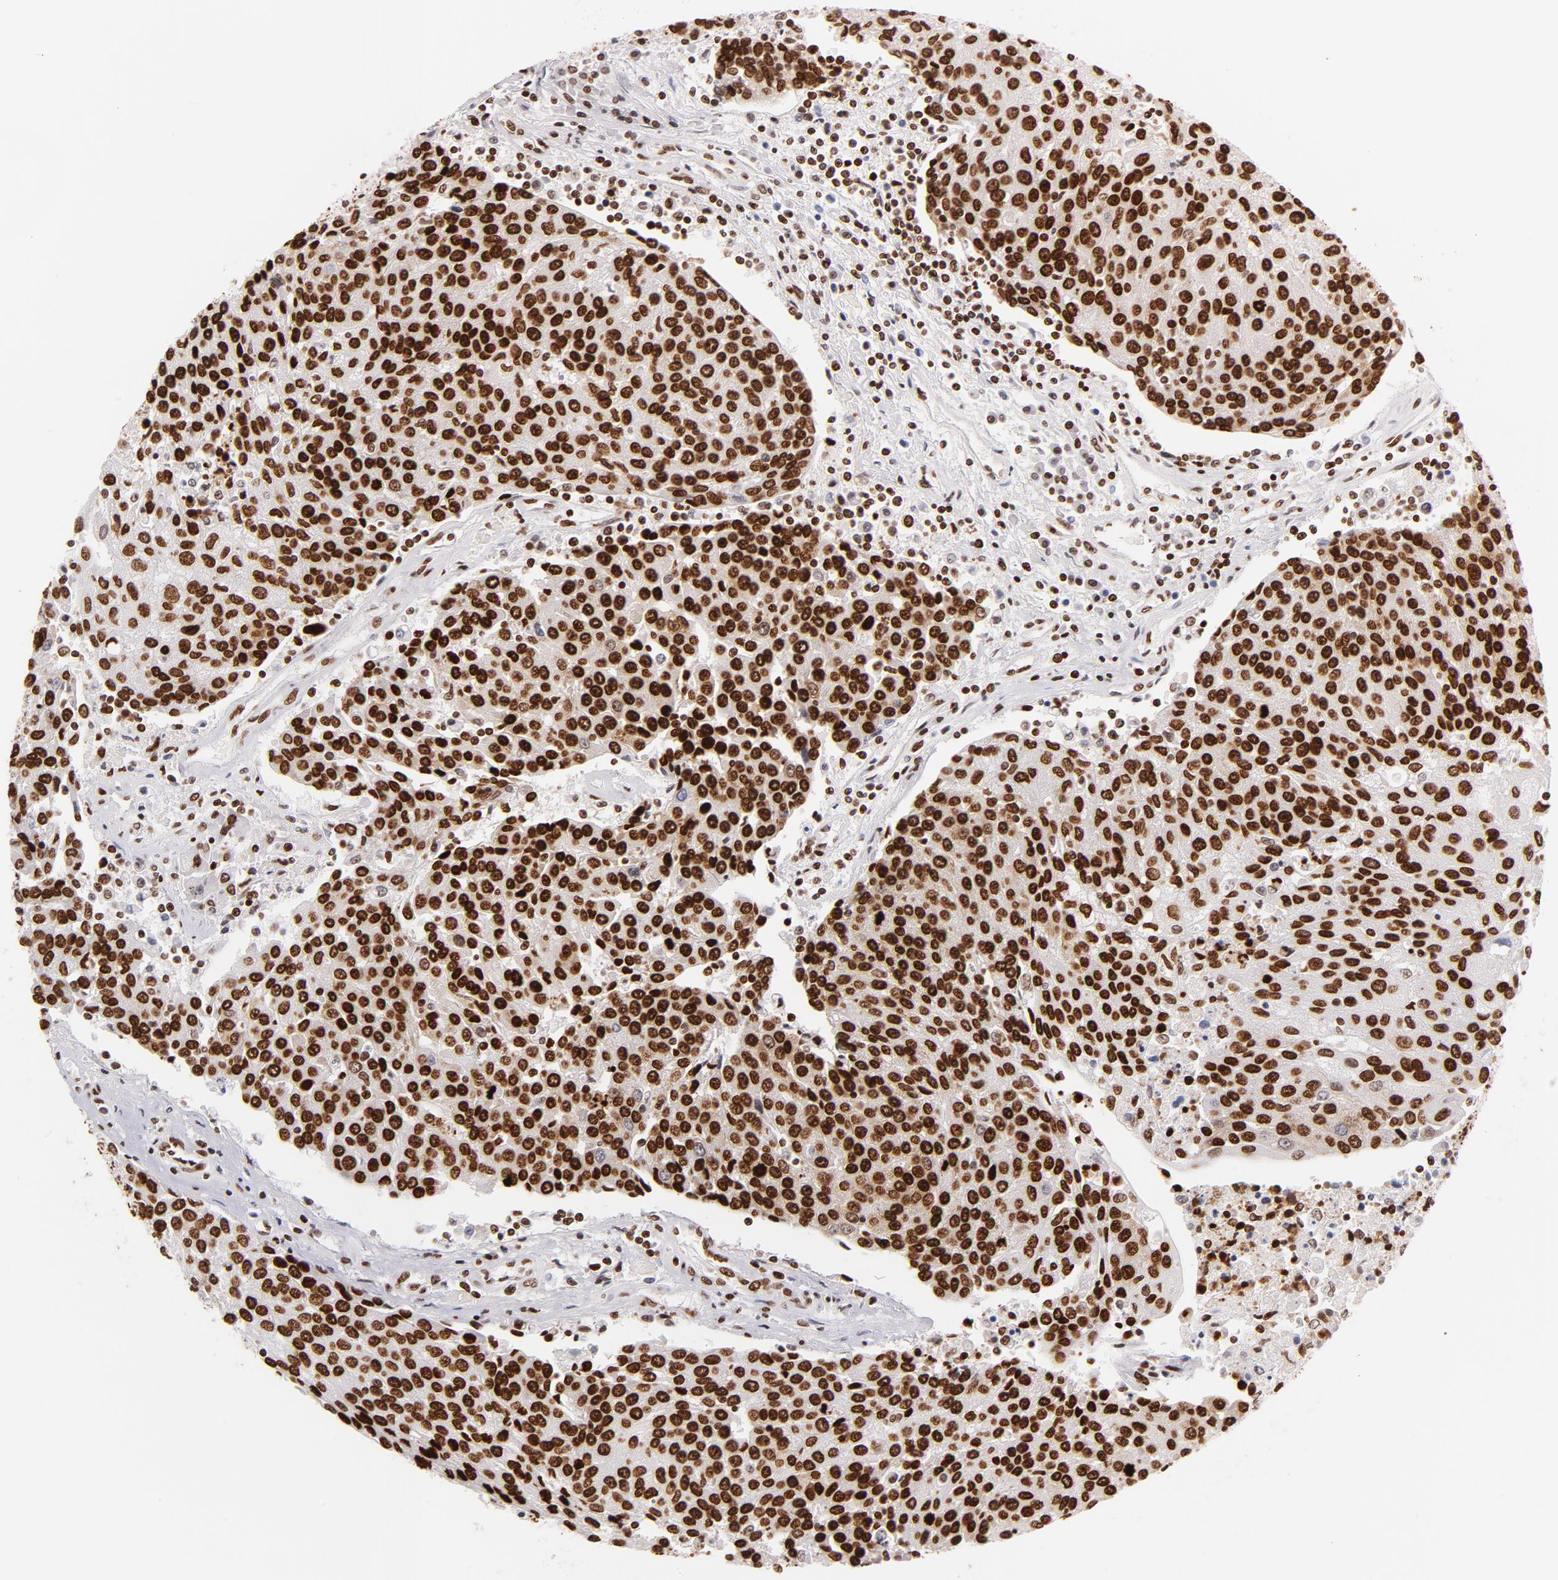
{"staining": {"intensity": "strong", "quantity": ">75%", "location": "nuclear"}, "tissue": "urothelial cancer", "cell_type": "Tumor cells", "image_type": "cancer", "snomed": [{"axis": "morphology", "description": "Urothelial carcinoma, High grade"}, {"axis": "topography", "description": "Urinary bladder"}], "caption": "Tumor cells exhibit strong nuclear staining in about >75% of cells in urothelial cancer. The staining was performed using DAB to visualize the protein expression in brown, while the nuclei were stained in blue with hematoxylin (Magnification: 20x).", "gene": "TOP2B", "patient": {"sex": "female", "age": 85}}